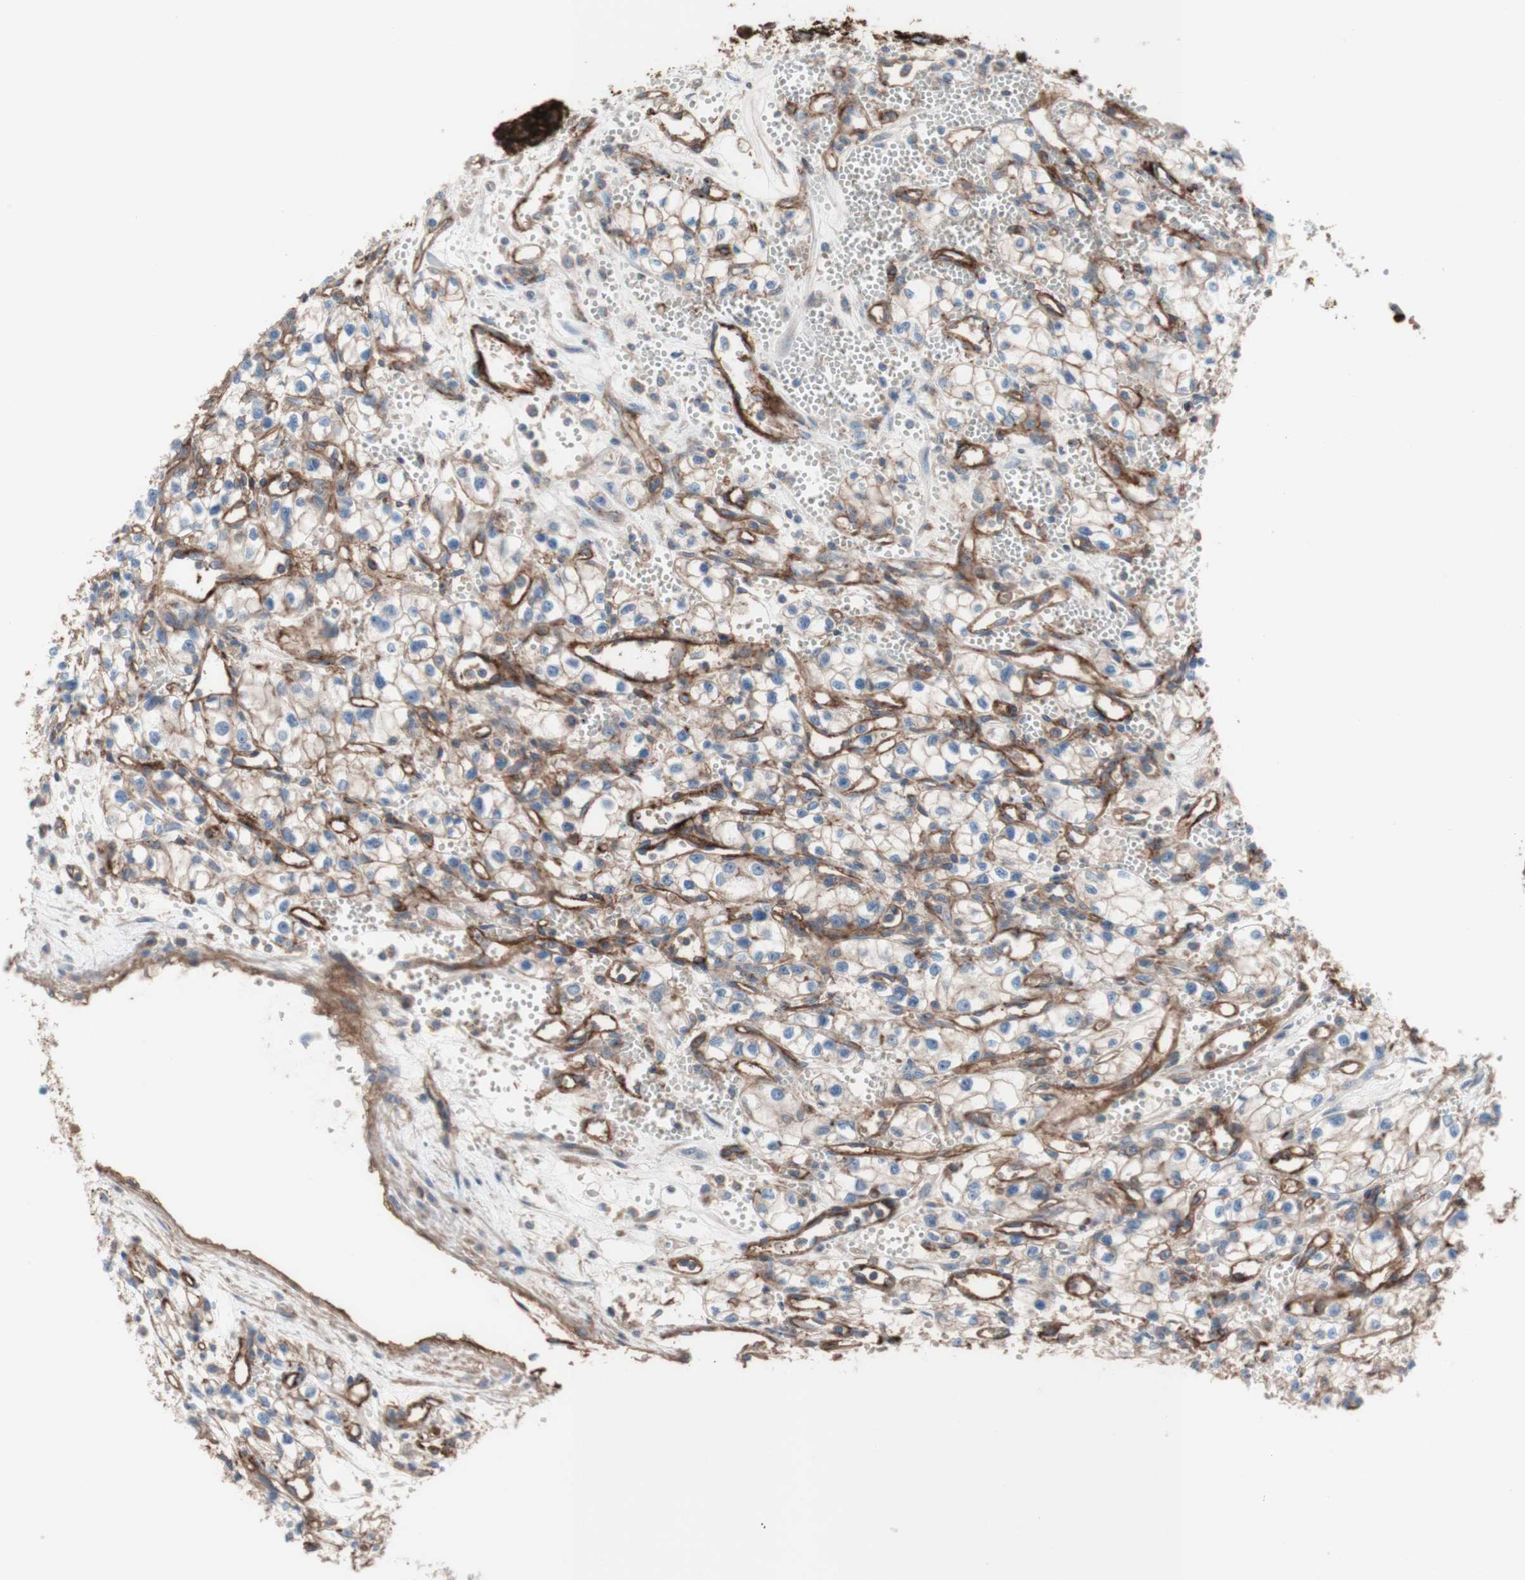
{"staining": {"intensity": "negative", "quantity": "none", "location": "none"}, "tissue": "renal cancer", "cell_type": "Tumor cells", "image_type": "cancer", "snomed": [{"axis": "morphology", "description": "Normal tissue, NOS"}, {"axis": "morphology", "description": "Adenocarcinoma, NOS"}, {"axis": "topography", "description": "Kidney"}], "caption": "Tumor cells are negative for brown protein staining in renal cancer.", "gene": "CD46", "patient": {"sex": "male", "age": 59}}